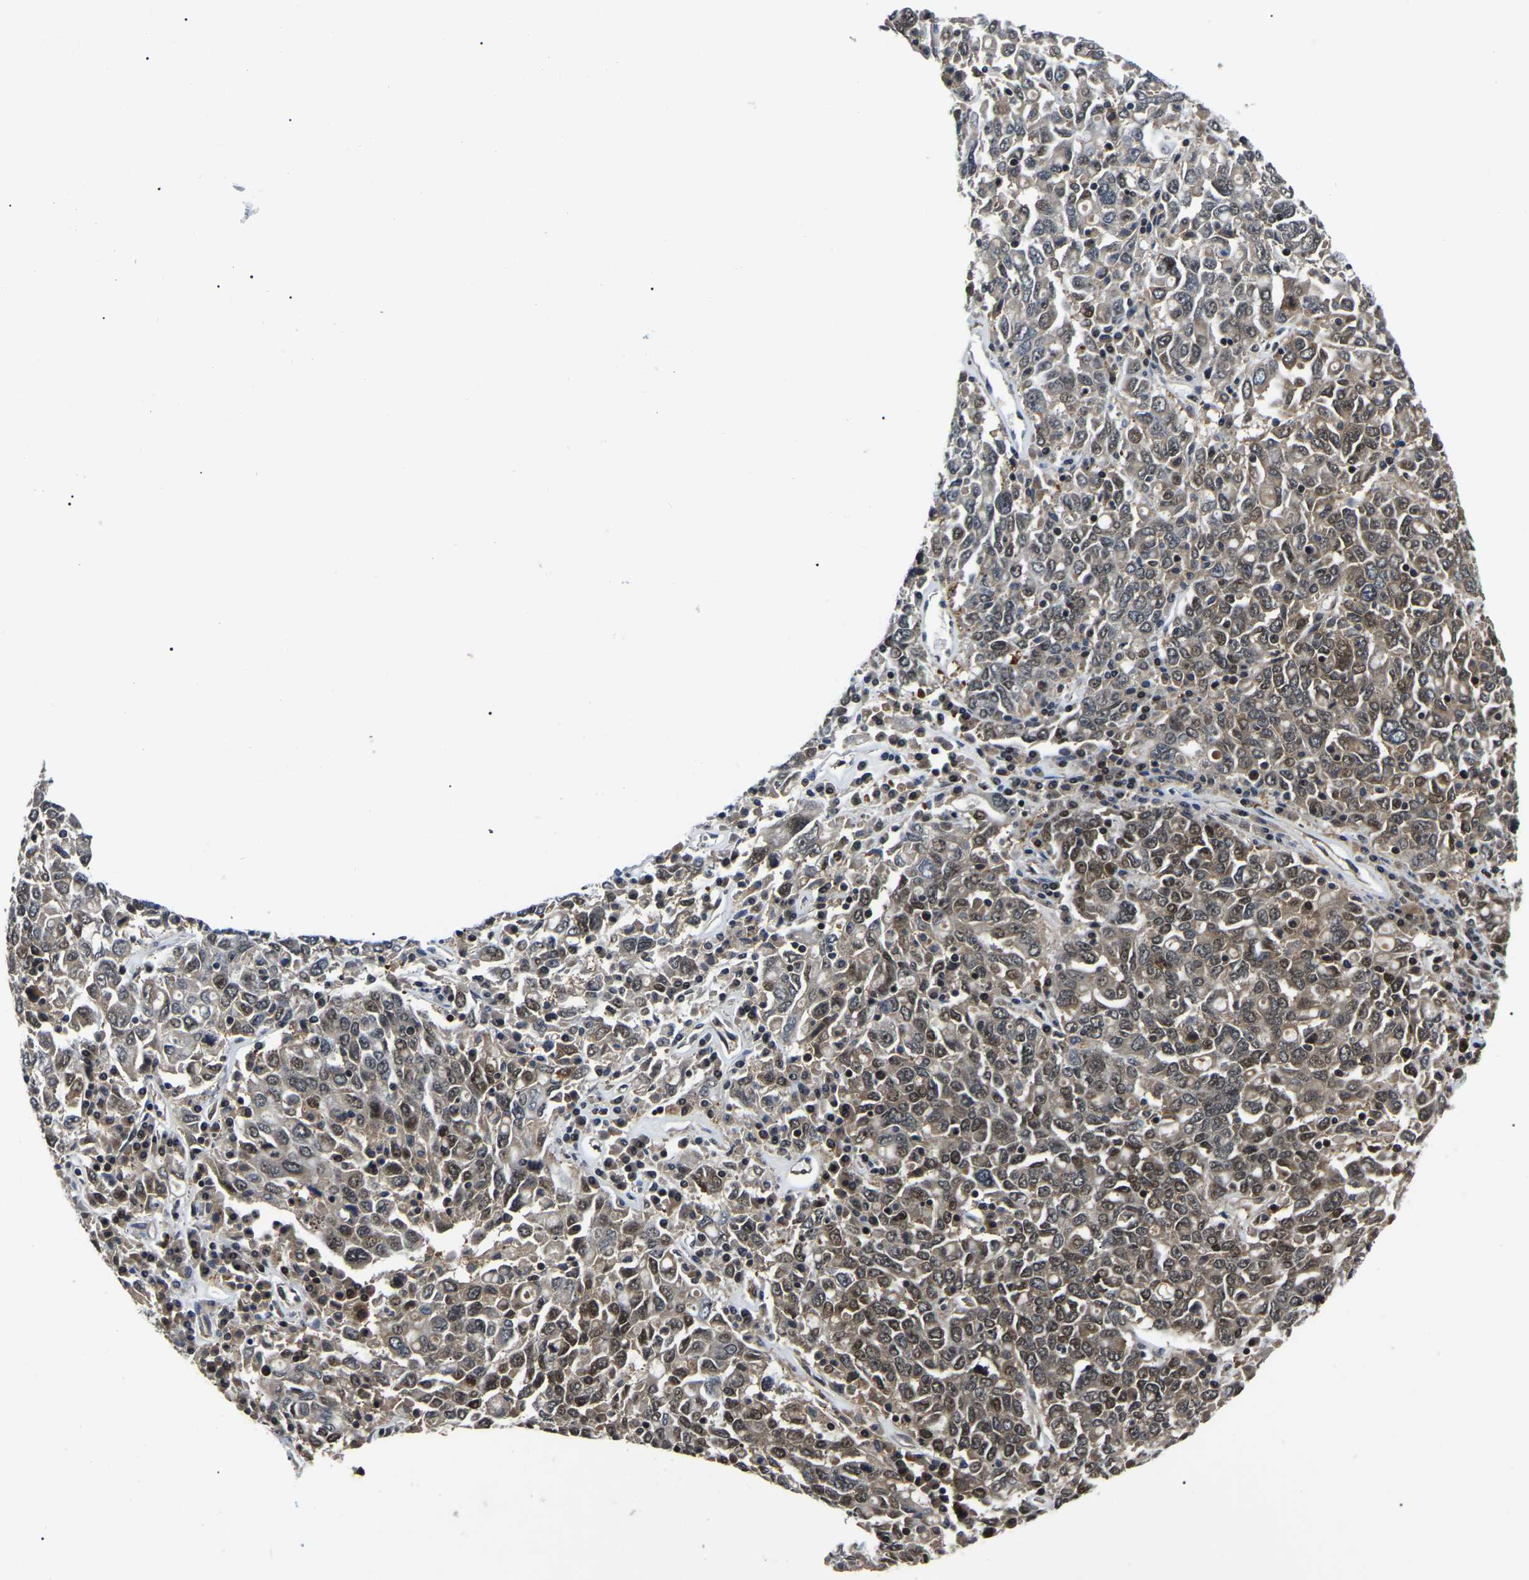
{"staining": {"intensity": "moderate", "quantity": ">75%", "location": "cytoplasmic/membranous,nuclear"}, "tissue": "ovarian cancer", "cell_type": "Tumor cells", "image_type": "cancer", "snomed": [{"axis": "morphology", "description": "Carcinoma, endometroid"}, {"axis": "topography", "description": "Ovary"}], "caption": "A brown stain shows moderate cytoplasmic/membranous and nuclear staining of a protein in human endometroid carcinoma (ovarian) tumor cells.", "gene": "RRP1B", "patient": {"sex": "female", "age": 62}}